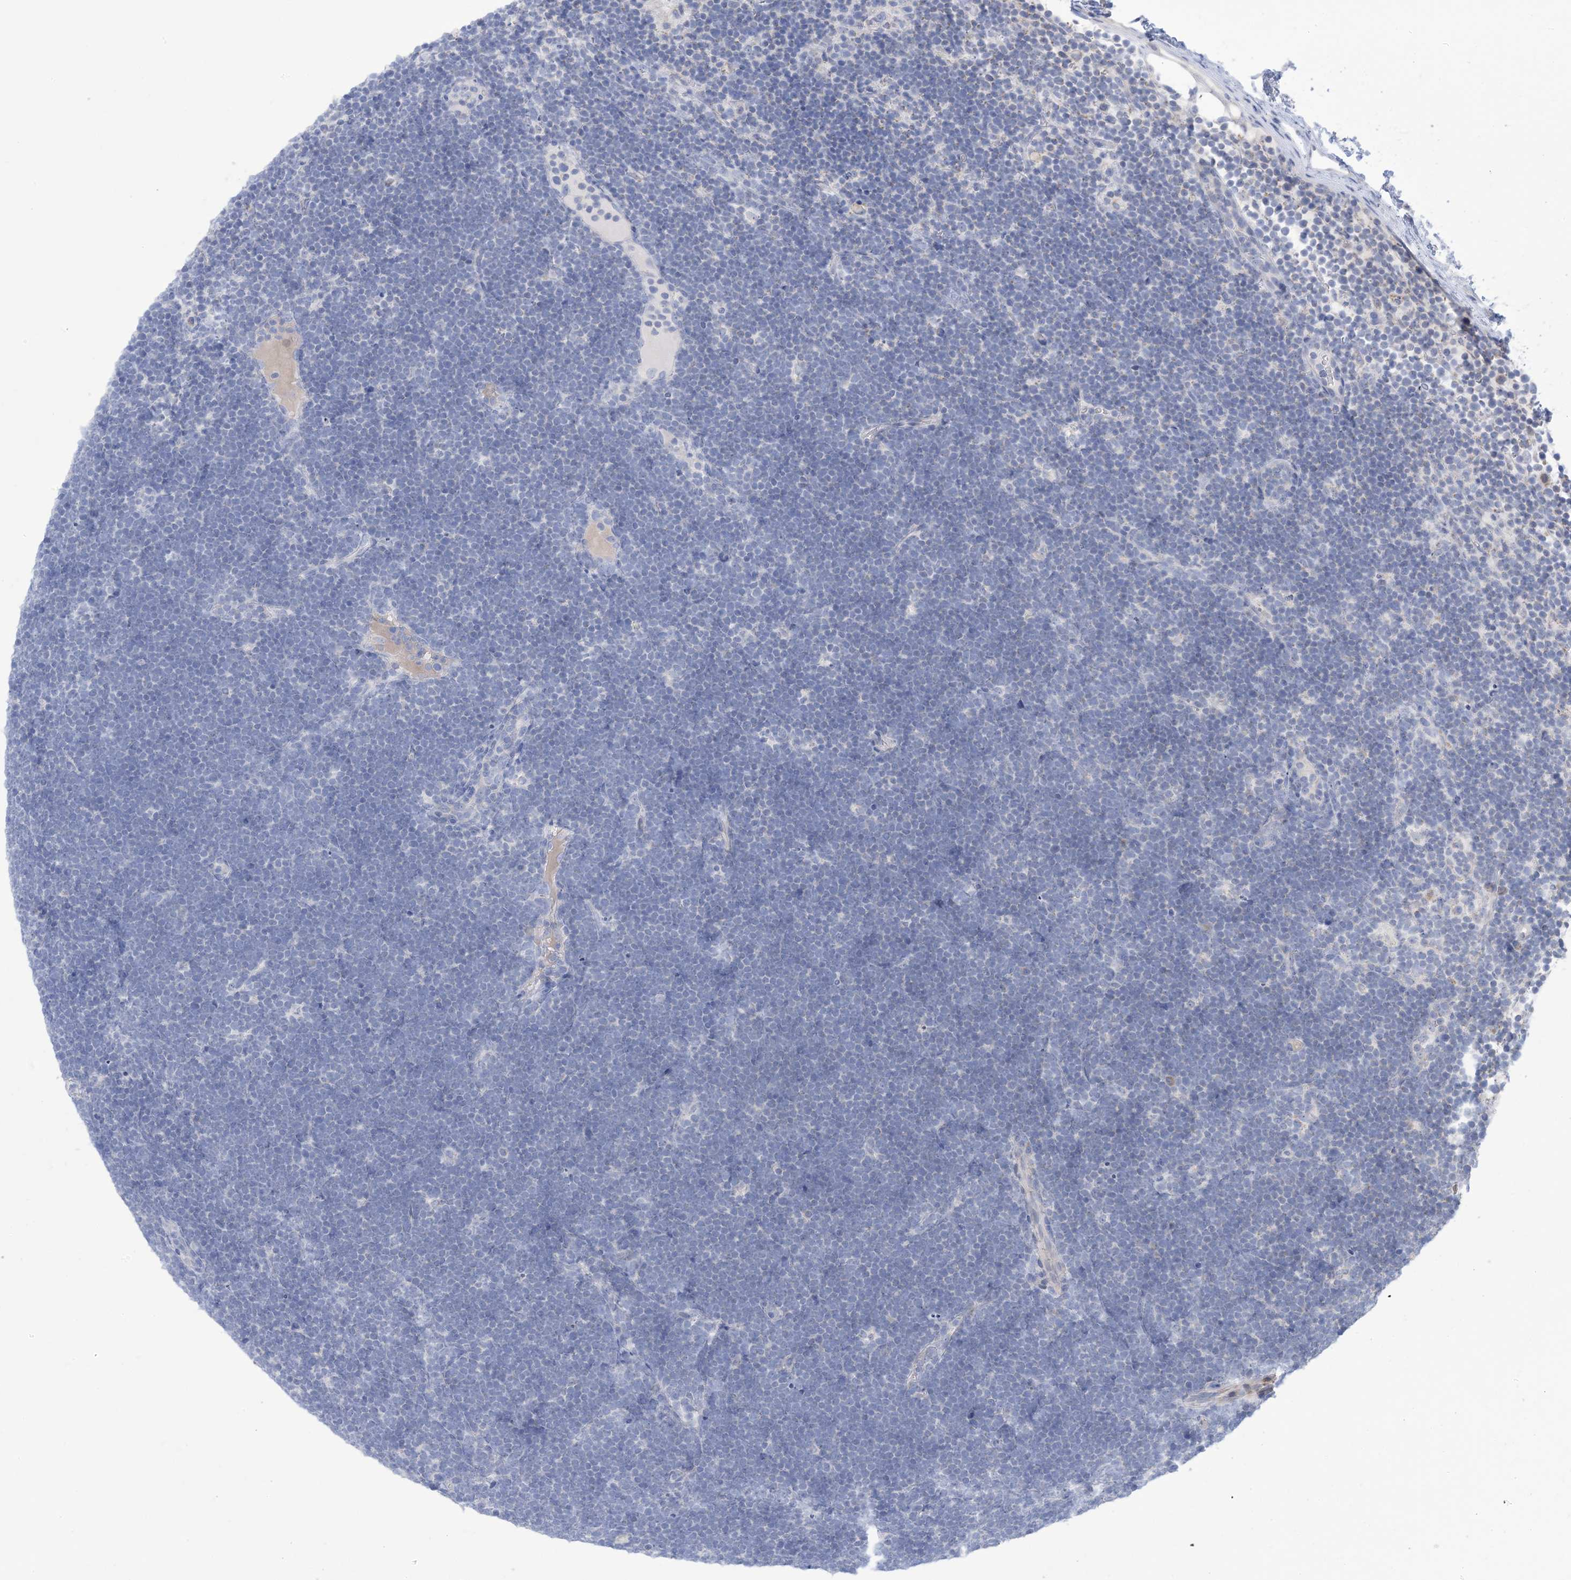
{"staining": {"intensity": "negative", "quantity": "none", "location": "none"}, "tissue": "lymphoma", "cell_type": "Tumor cells", "image_type": "cancer", "snomed": [{"axis": "morphology", "description": "Malignant lymphoma, non-Hodgkin's type, High grade"}, {"axis": "topography", "description": "Lymph node"}], "caption": "An IHC photomicrograph of lymphoma is shown. There is no staining in tumor cells of lymphoma. (Immunohistochemistry (ihc), brightfield microscopy, high magnification).", "gene": "CLEC16A", "patient": {"sex": "male", "age": 13}}